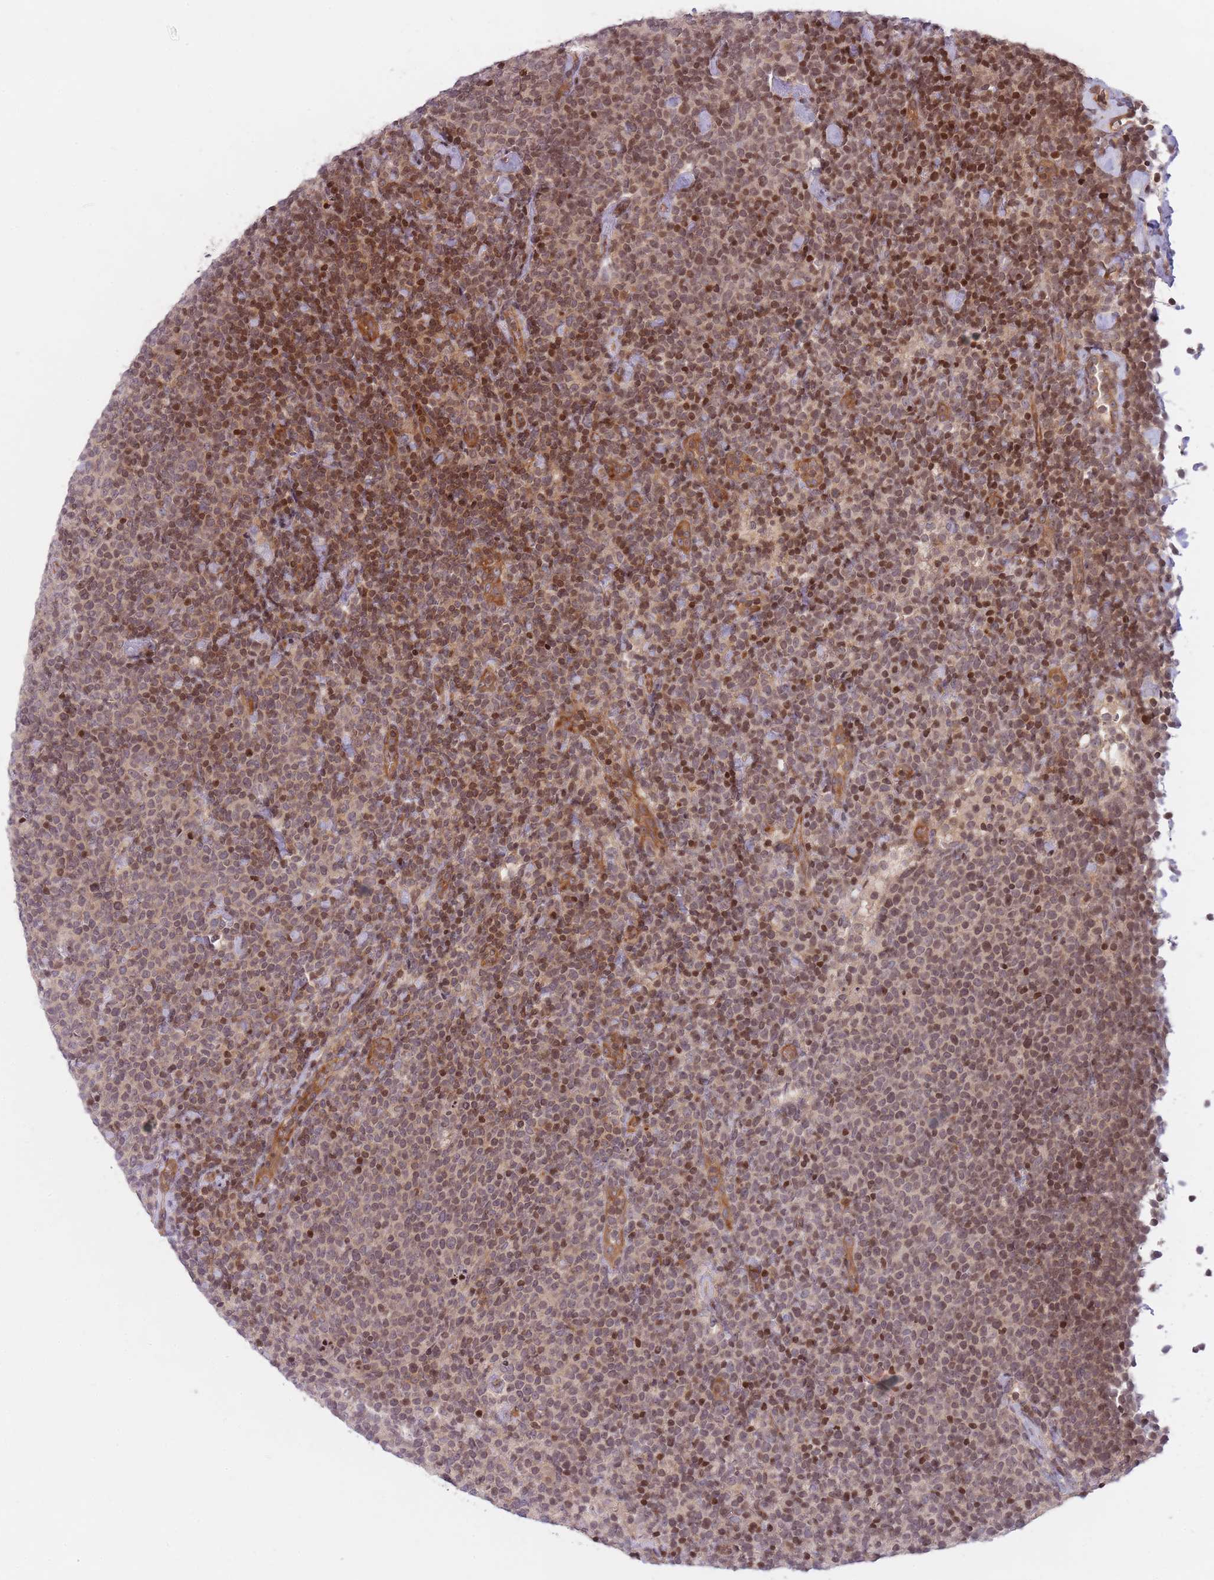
{"staining": {"intensity": "moderate", "quantity": "25%-75%", "location": "nuclear"}, "tissue": "lymphoma", "cell_type": "Tumor cells", "image_type": "cancer", "snomed": [{"axis": "morphology", "description": "Malignant lymphoma, non-Hodgkin's type, High grade"}, {"axis": "topography", "description": "Lymph node"}], "caption": "The photomicrograph demonstrates staining of high-grade malignant lymphoma, non-Hodgkin's type, revealing moderate nuclear protein staining (brown color) within tumor cells.", "gene": "SLC35F5", "patient": {"sex": "male", "age": 61}}